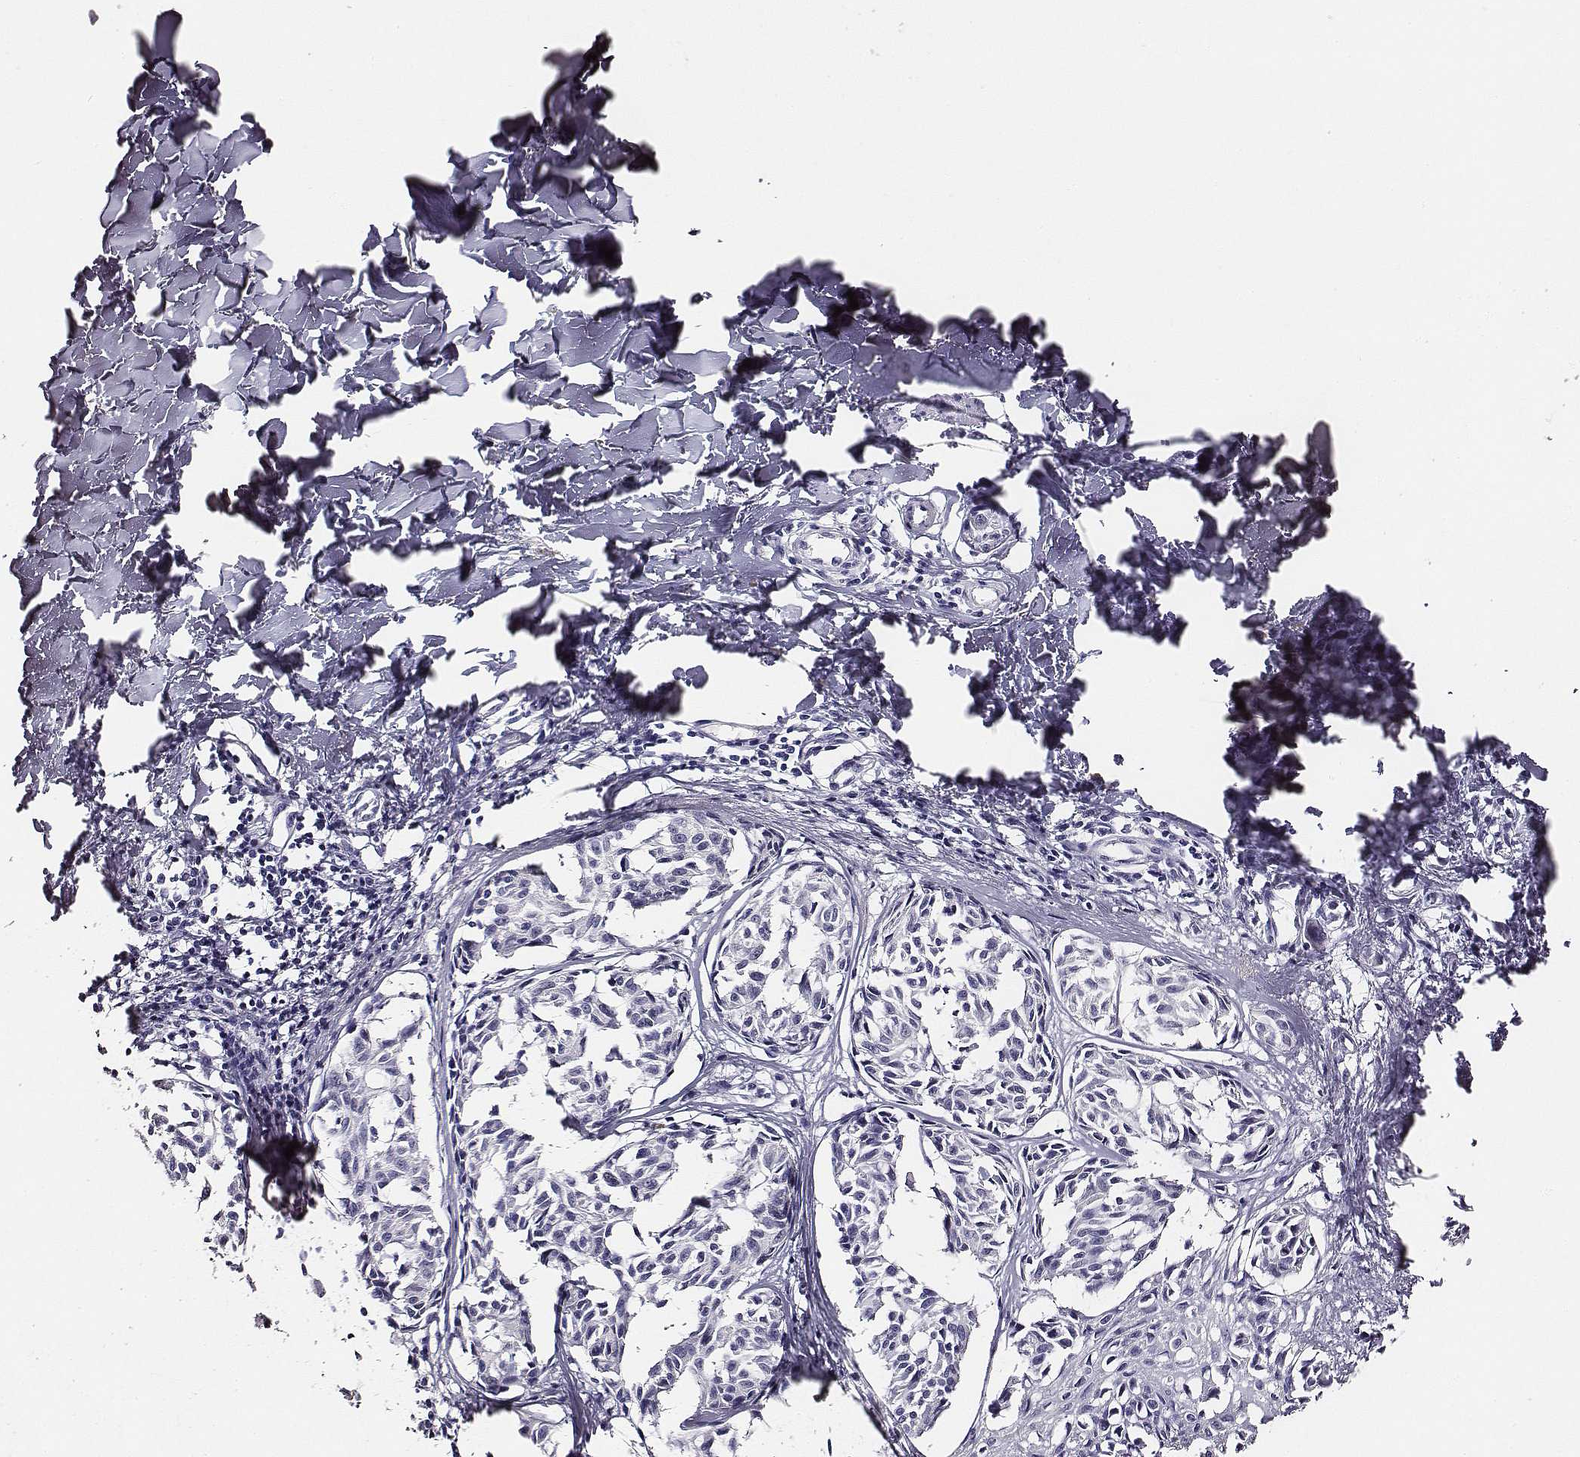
{"staining": {"intensity": "negative", "quantity": "none", "location": "none"}, "tissue": "melanoma", "cell_type": "Tumor cells", "image_type": "cancer", "snomed": [{"axis": "morphology", "description": "Malignant melanoma, NOS"}, {"axis": "topography", "description": "Skin"}], "caption": "Immunohistochemical staining of malignant melanoma shows no significant staining in tumor cells. The staining was performed using DAB (3,3'-diaminobenzidine) to visualize the protein expression in brown, while the nuclei were stained in blue with hematoxylin (Magnification: 20x).", "gene": "DPEP1", "patient": {"sex": "male", "age": 51}}